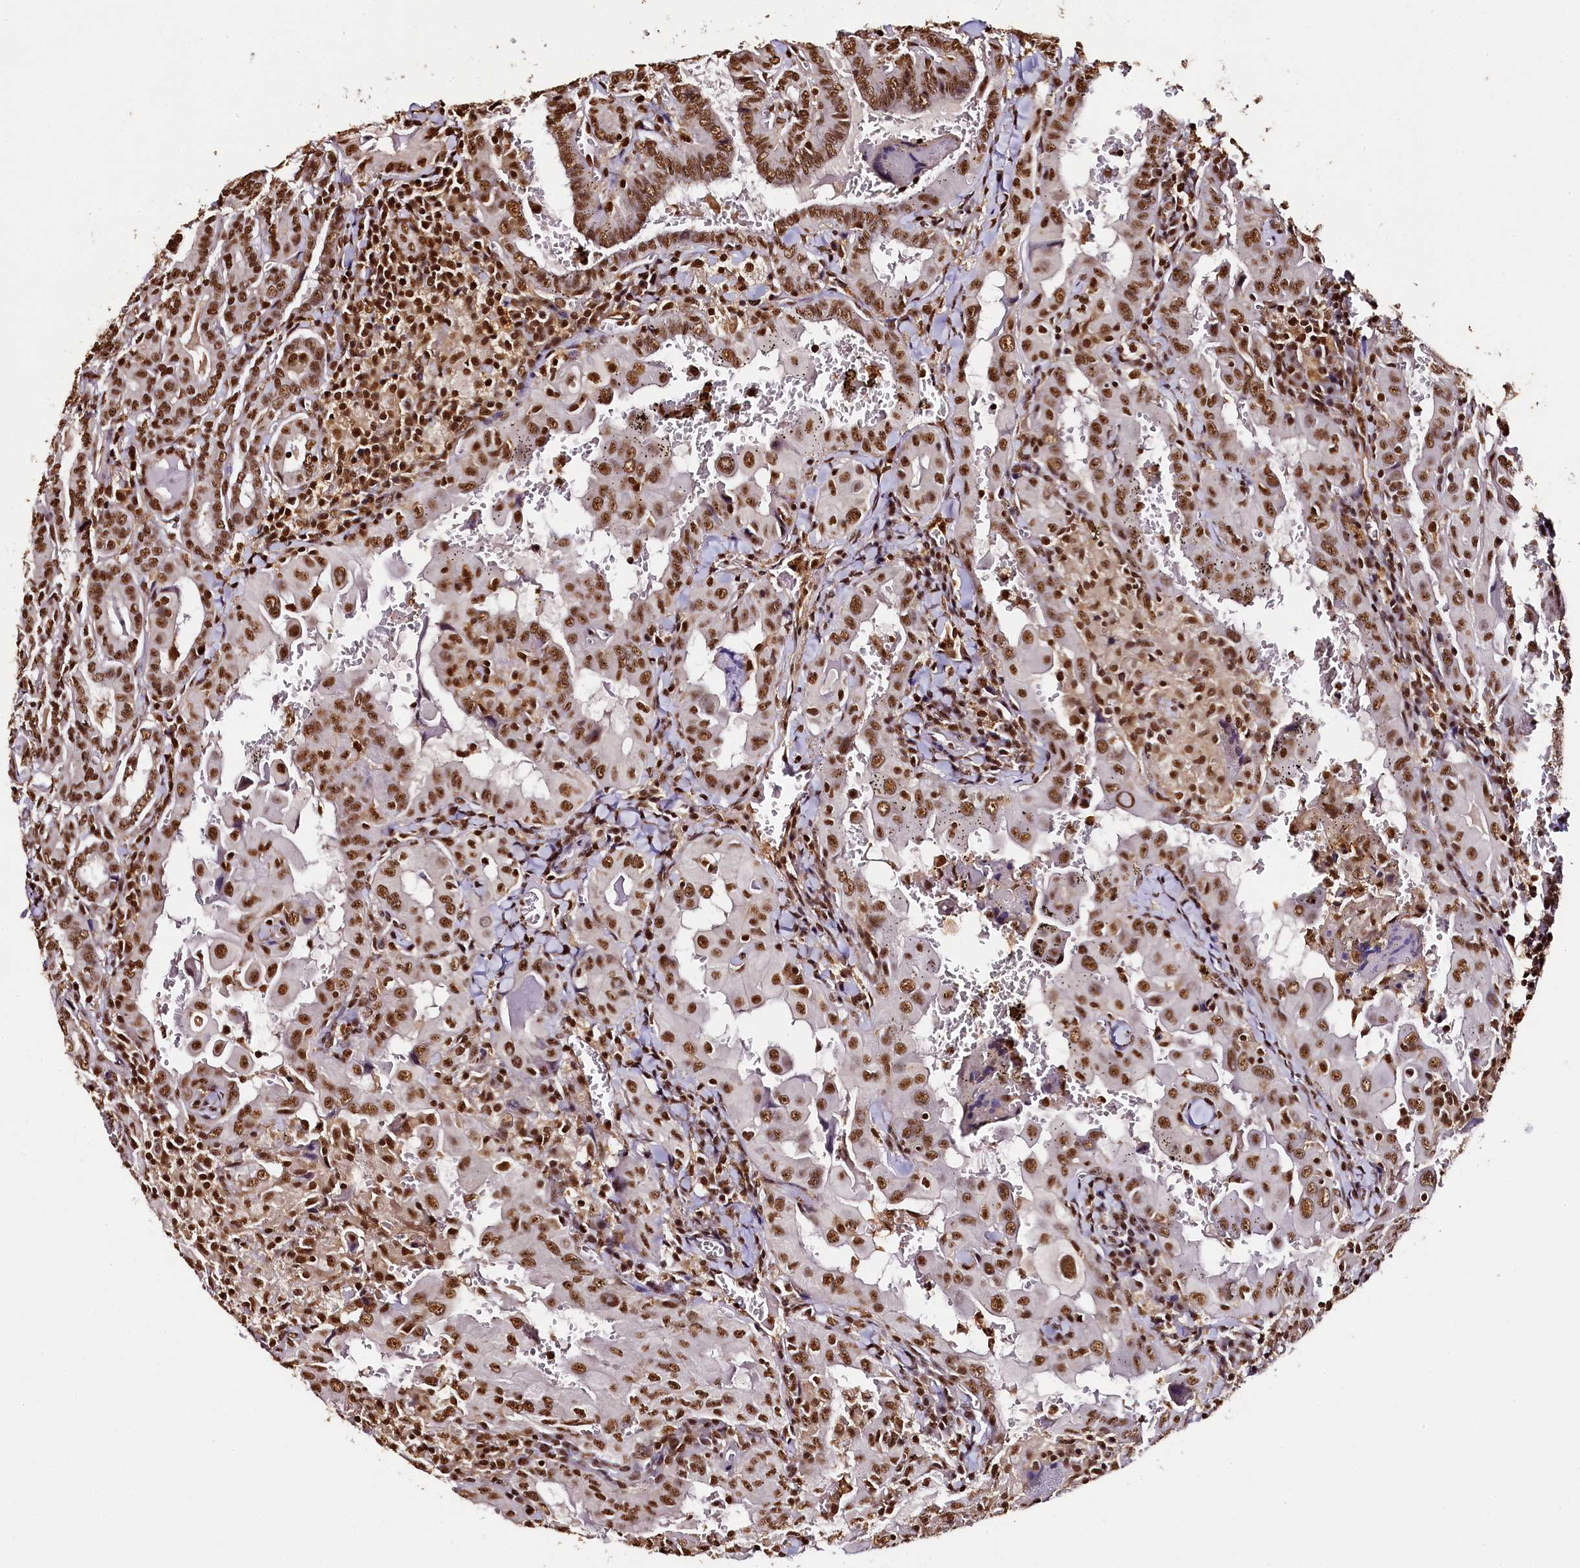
{"staining": {"intensity": "strong", "quantity": ">75%", "location": "nuclear"}, "tissue": "thyroid cancer", "cell_type": "Tumor cells", "image_type": "cancer", "snomed": [{"axis": "morphology", "description": "Papillary adenocarcinoma, NOS"}, {"axis": "topography", "description": "Thyroid gland"}], "caption": "Immunohistochemical staining of thyroid cancer (papillary adenocarcinoma) demonstrates strong nuclear protein positivity in approximately >75% of tumor cells.", "gene": "SNRPD2", "patient": {"sex": "female", "age": 72}}